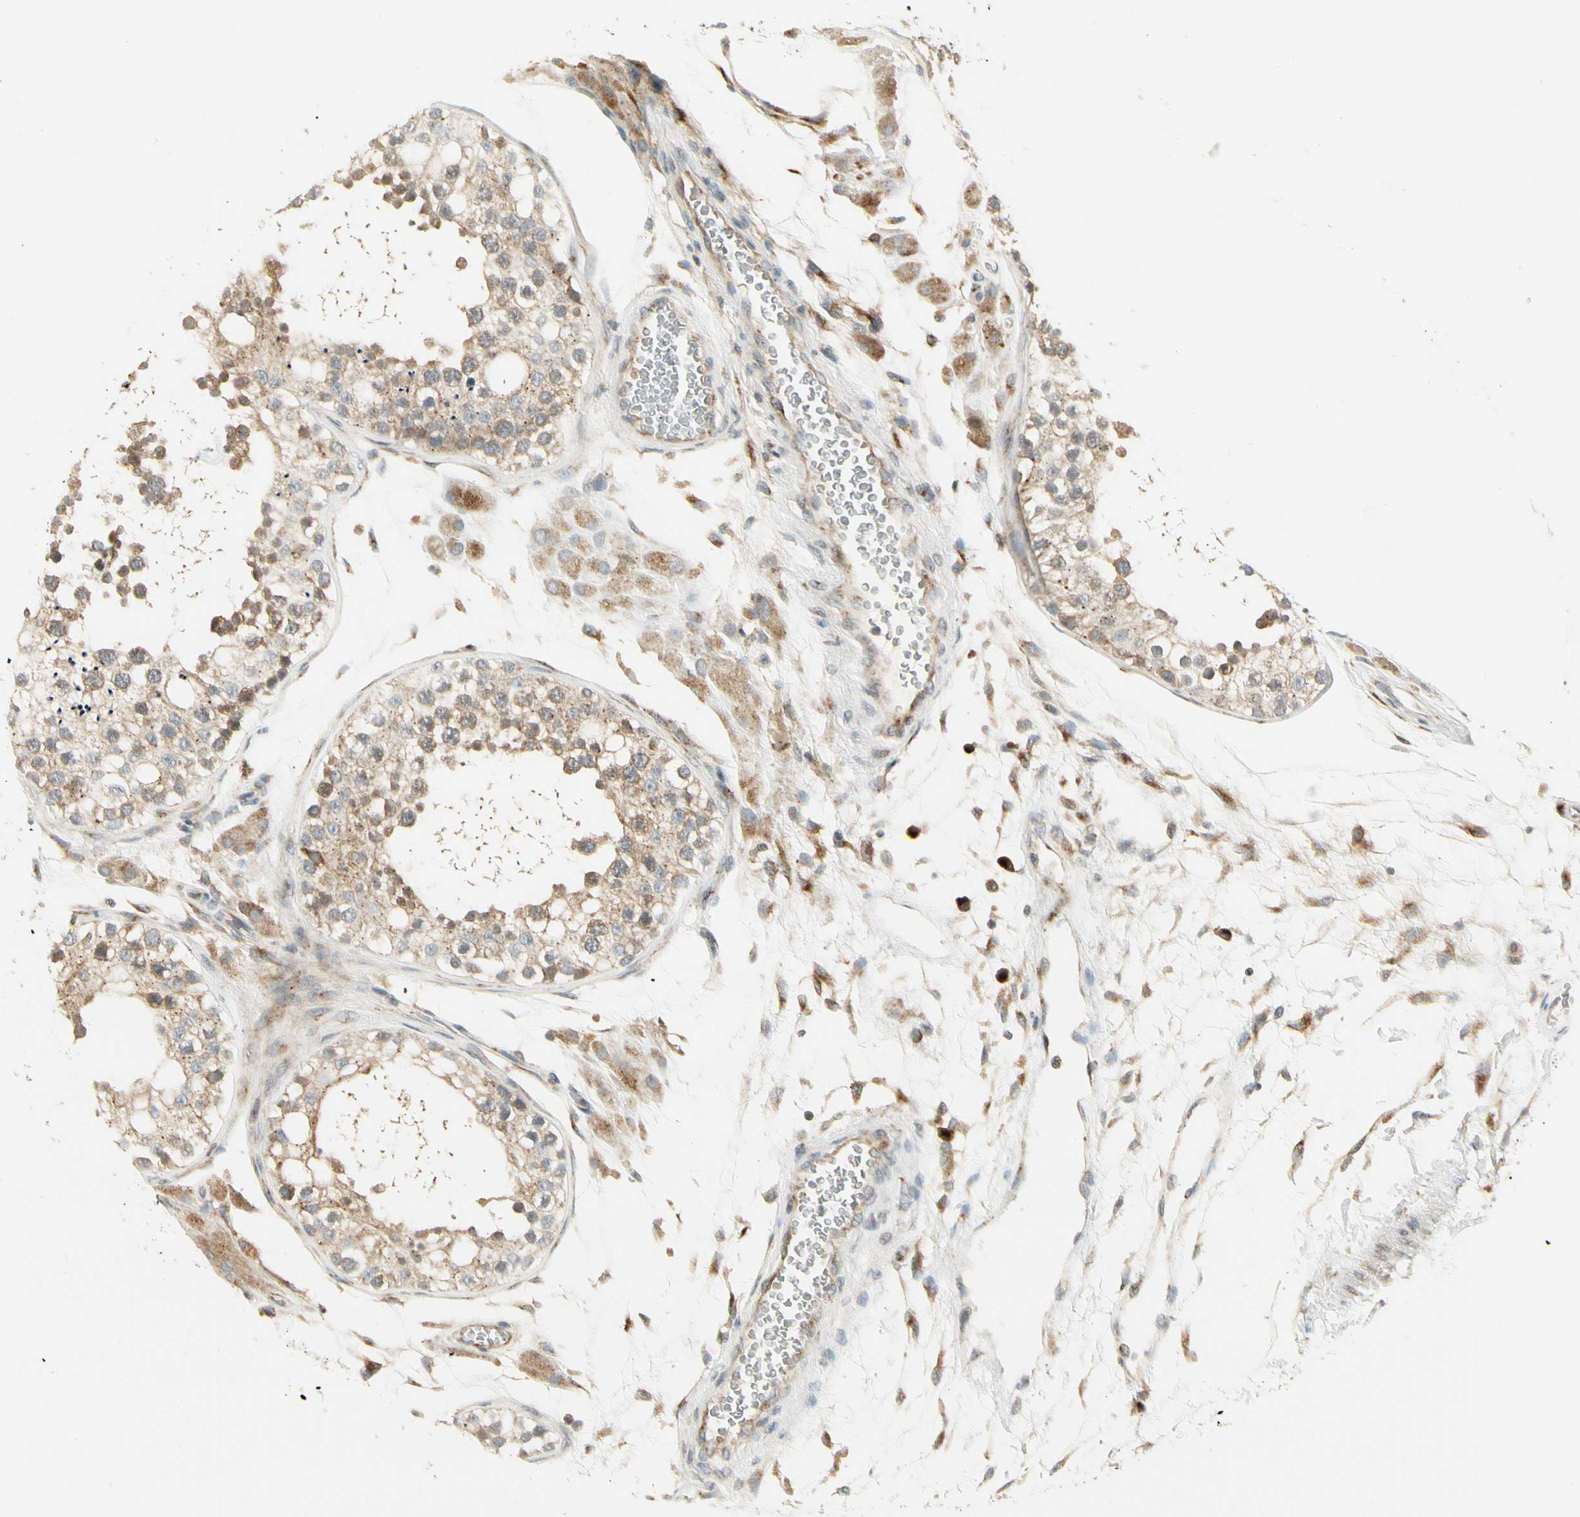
{"staining": {"intensity": "weak", "quantity": ">75%", "location": "cytoplasmic/membranous"}, "tissue": "testis", "cell_type": "Cells in seminiferous ducts", "image_type": "normal", "snomed": [{"axis": "morphology", "description": "Normal tissue, NOS"}, {"axis": "topography", "description": "Testis"}], "caption": "A low amount of weak cytoplasmic/membranous positivity is seen in approximately >75% of cells in seminiferous ducts in benign testis. (DAB = brown stain, brightfield microscopy at high magnification).", "gene": "MANSC1", "patient": {"sex": "male", "age": 26}}